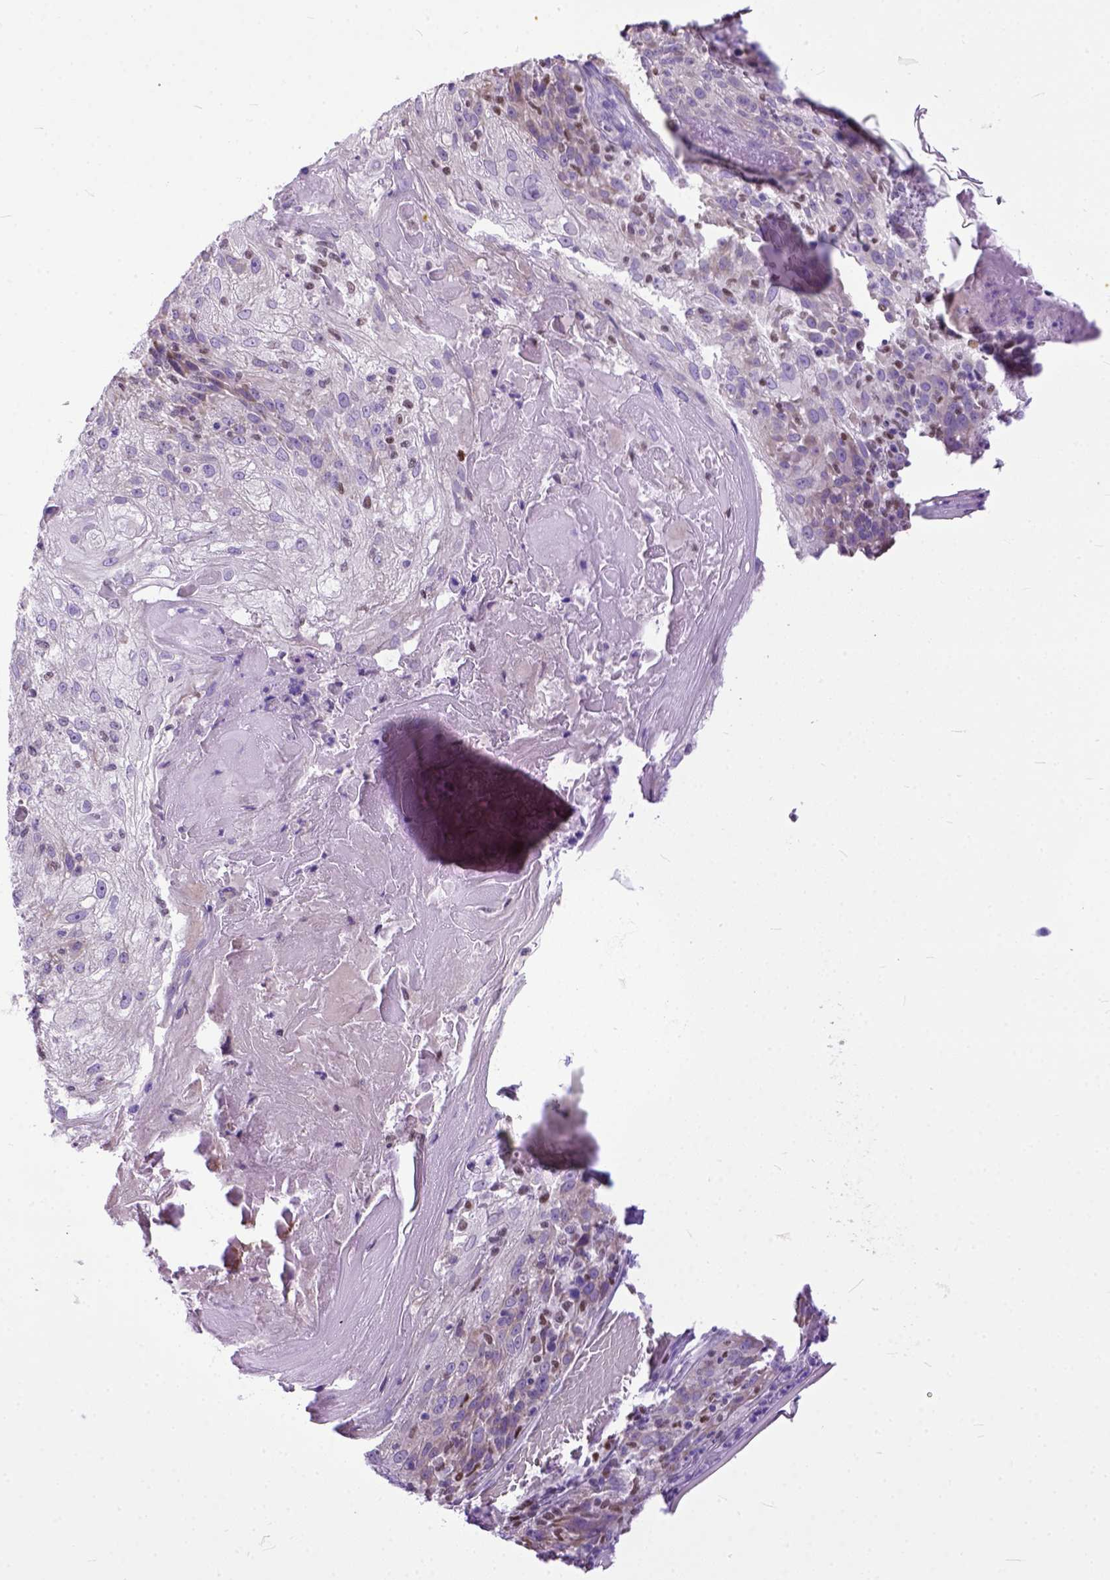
{"staining": {"intensity": "negative", "quantity": "none", "location": "none"}, "tissue": "skin cancer", "cell_type": "Tumor cells", "image_type": "cancer", "snomed": [{"axis": "morphology", "description": "Normal tissue, NOS"}, {"axis": "morphology", "description": "Squamous cell carcinoma, NOS"}, {"axis": "topography", "description": "Skin"}], "caption": "This image is of skin squamous cell carcinoma stained with immunohistochemistry (IHC) to label a protein in brown with the nuclei are counter-stained blue. There is no positivity in tumor cells.", "gene": "CRB1", "patient": {"sex": "female", "age": 83}}